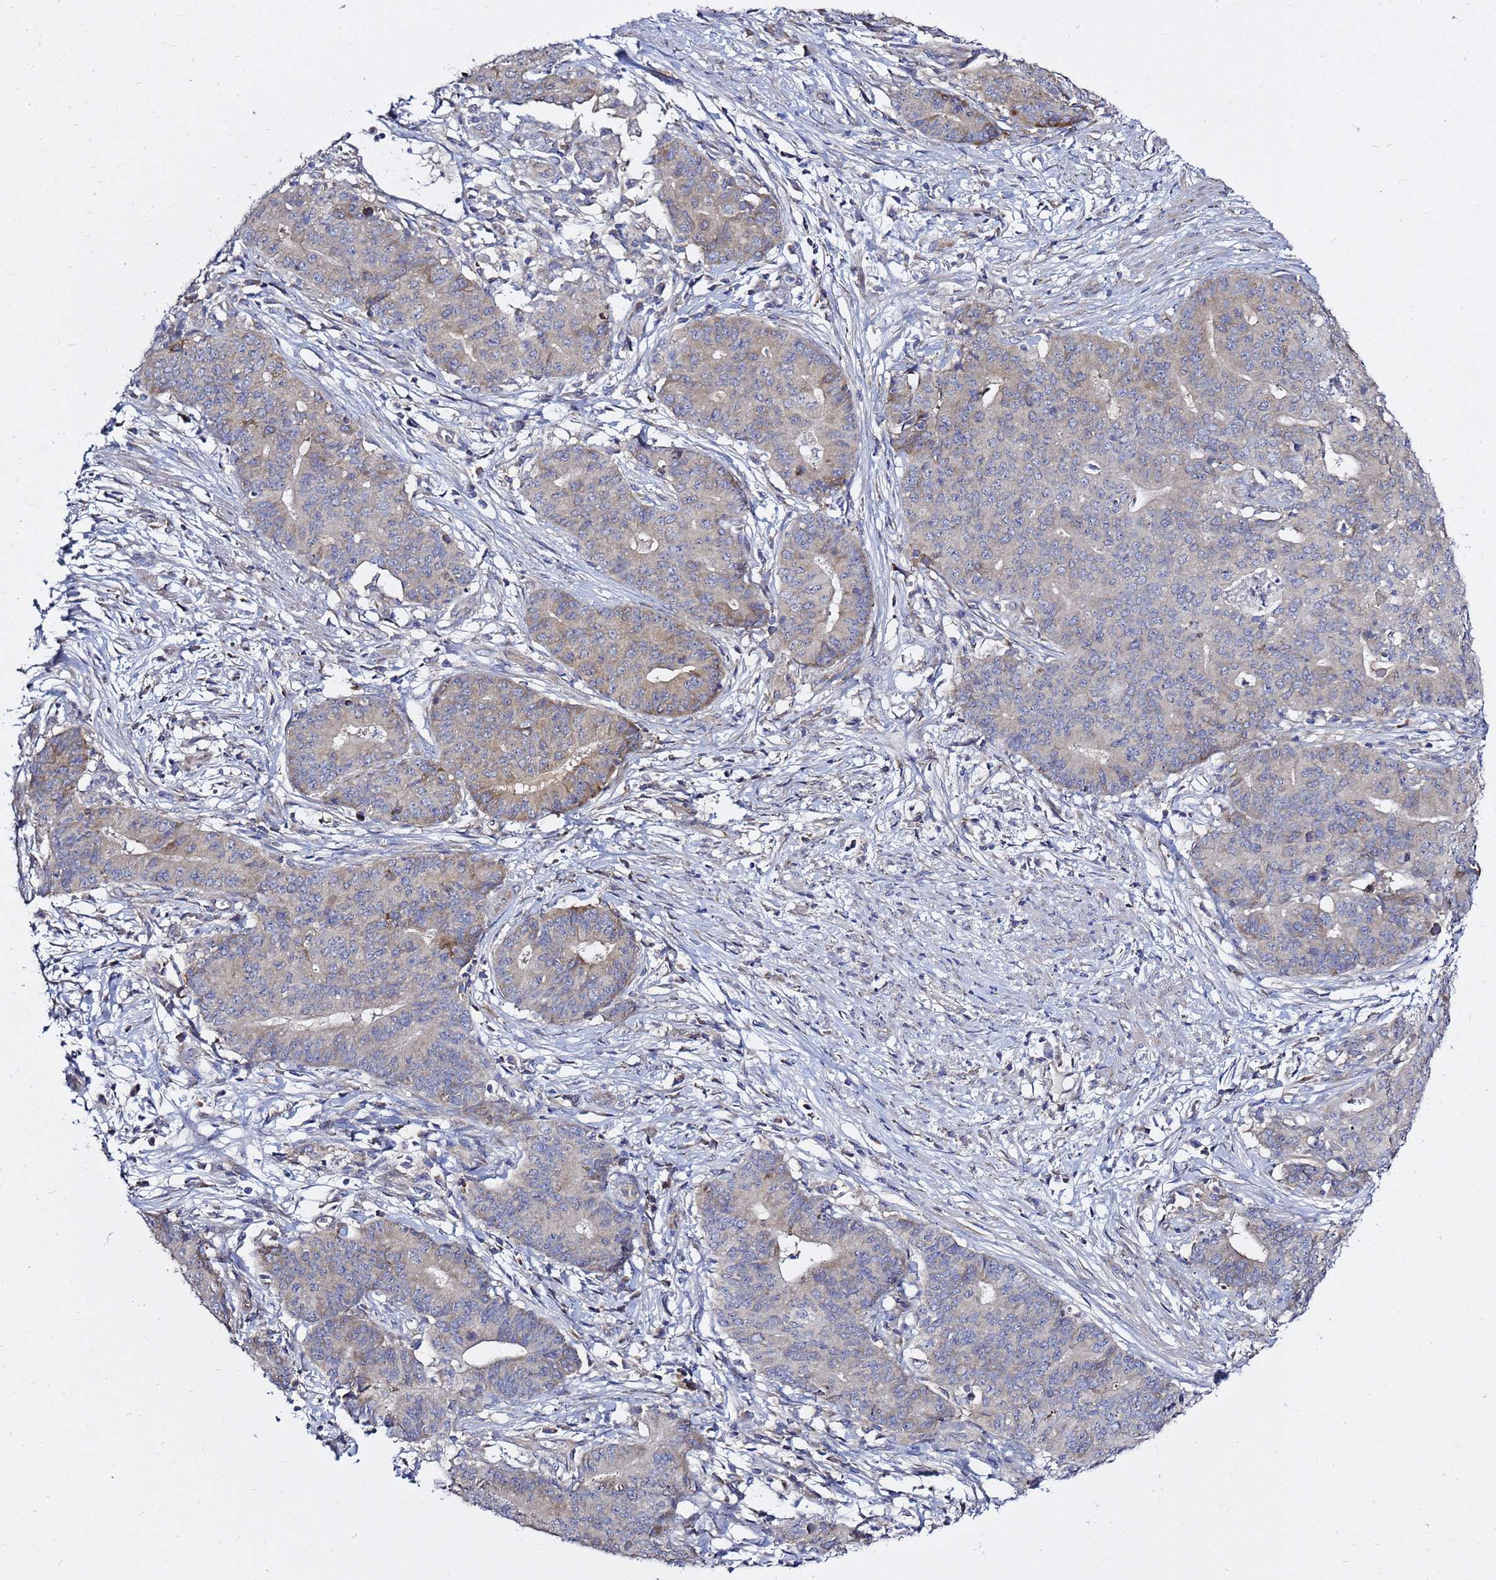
{"staining": {"intensity": "weak", "quantity": "<25%", "location": "cytoplasmic/membranous"}, "tissue": "endometrial cancer", "cell_type": "Tumor cells", "image_type": "cancer", "snomed": [{"axis": "morphology", "description": "Adenocarcinoma, NOS"}, {"axis": "topography", "description": "Endometrium"}], "caption": "Immunohistochemical staining of endometrial cancer (adenocarcinoma) displays no significant staining in tumor cells.", "gene": "MON1B", "patient": {"sex": "female", "age": 59}}